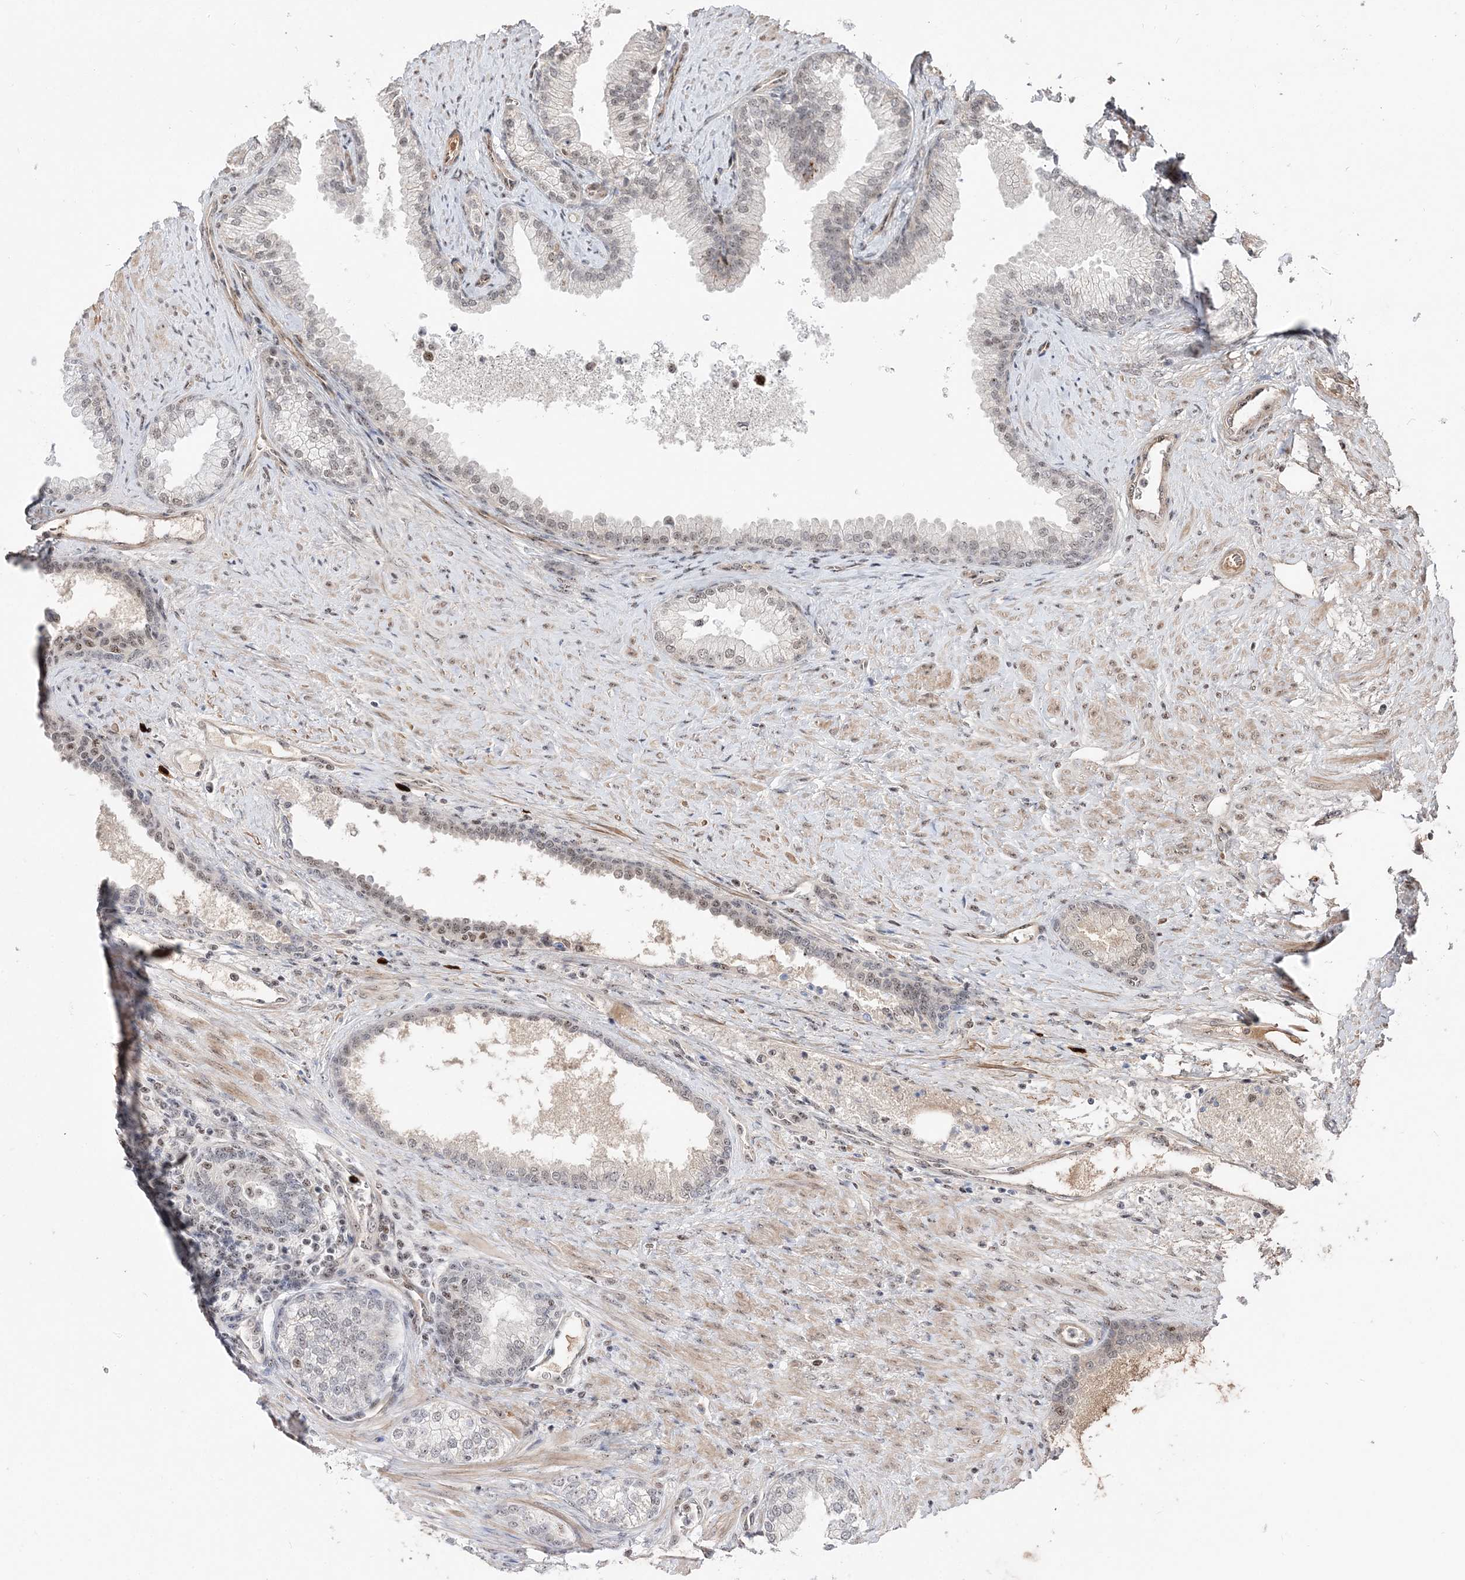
{"staining": {"intensity": "moderate", "quantity": ">75%", "location": "nuclear"}, "tissue": "prostate", "cell_type": "Glandular cells", "image_type": "normal", "snomed": [{"axis": "morphology", "description": "Normal tissue, NOS"}, {"axis": "topography", "description": "Prostate"}], "caption": "Prostate stained with IHC demonstrates moderate nuclear positivity in approximately >75% of glandular cells. Using DAB (3,3'-diaminobenzidine) (brown) and hematoxylin (blue) stains, captured at high magnification using brightfield microscopy.", "gene": "RBM17", "patient": {"sex": "male", "age": 76}}